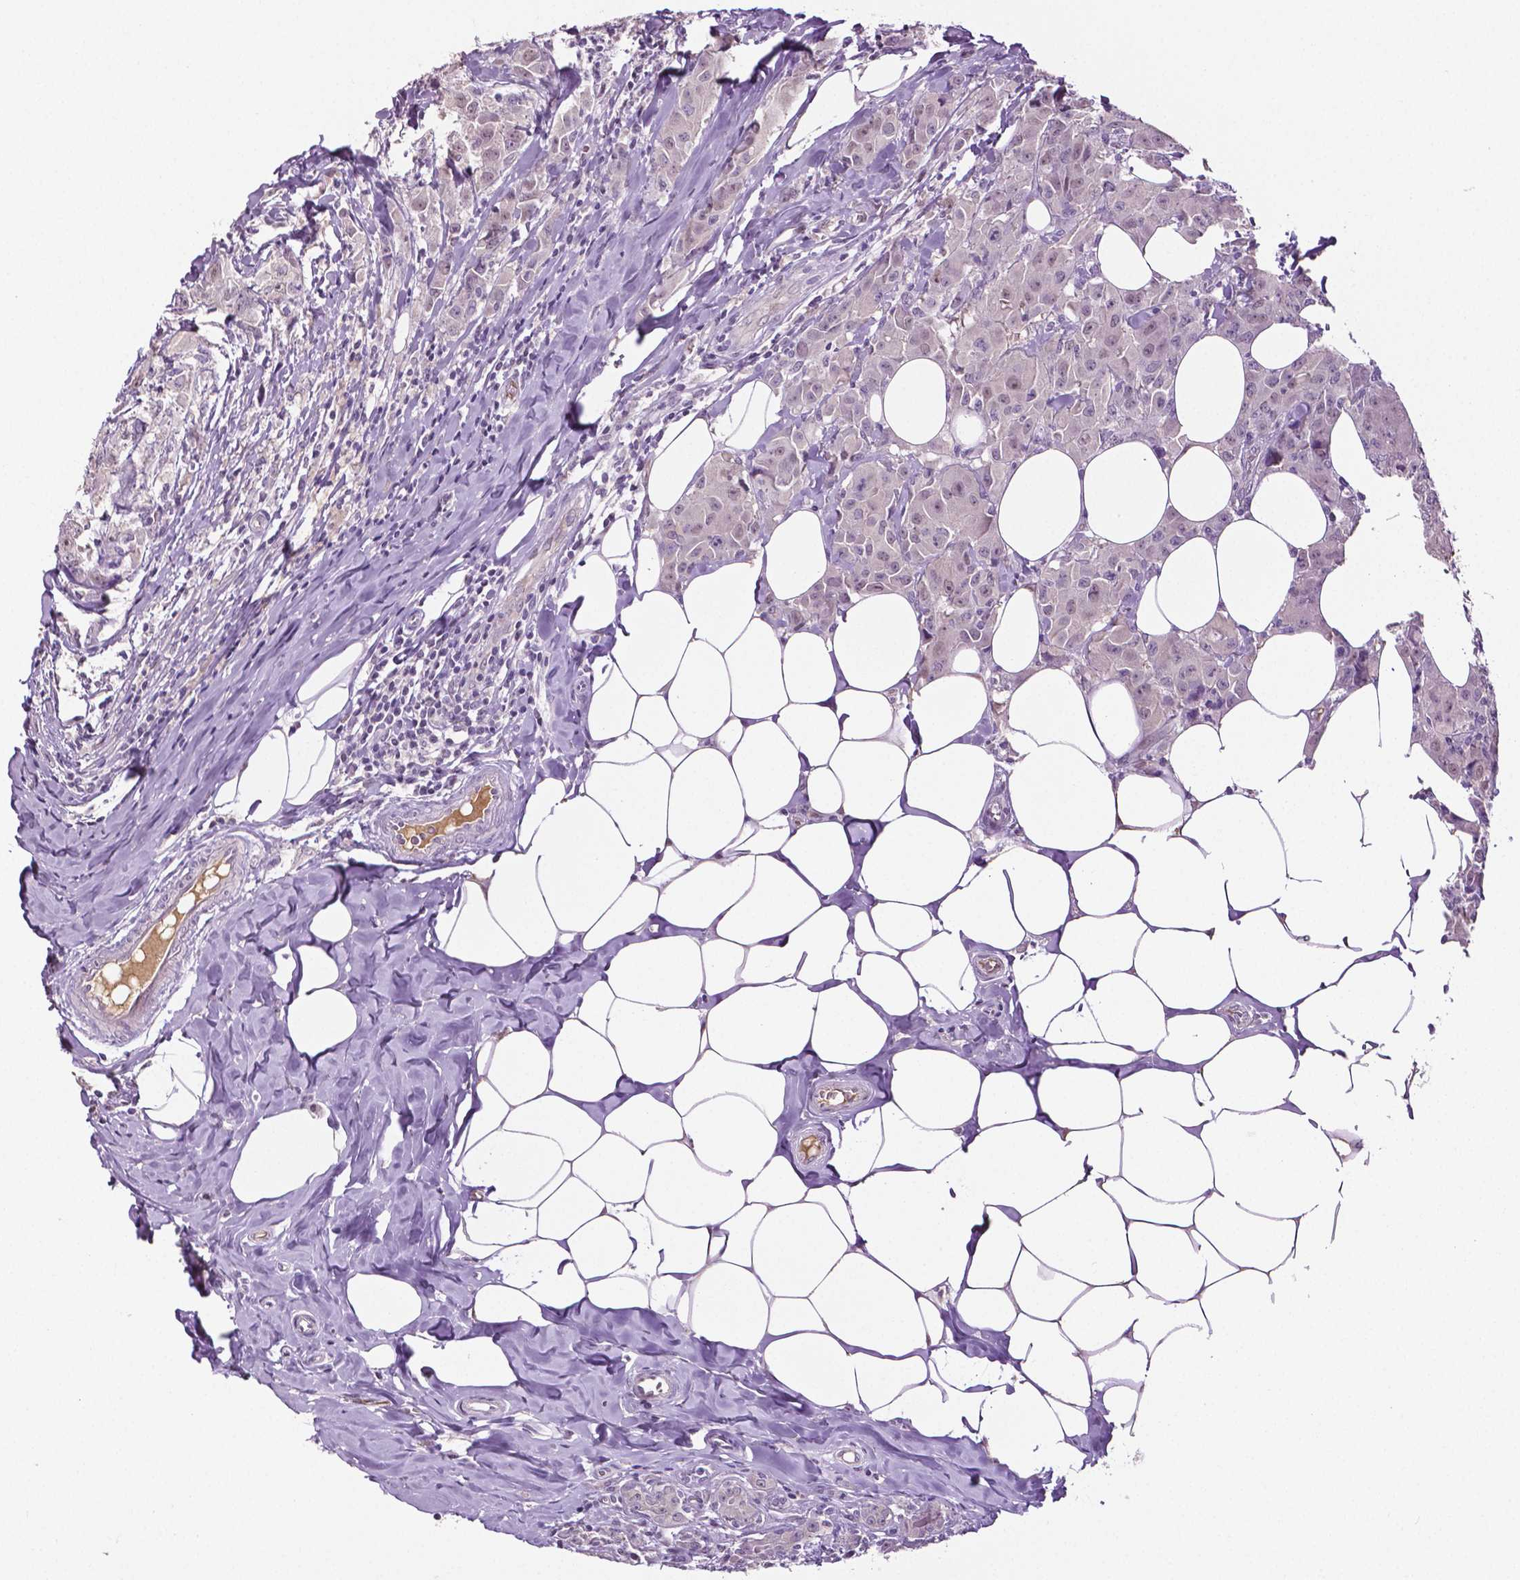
{"staining": {"intensity": "negative", "quantity": "none", "location": "none"}, "tissue": "breast cancer", "cell_type": "Tumor cells", "image_type": "cancer", "snomed": [{"axis": "morphology", "description": "Normal tissue, NOS"}, {"axis": "morphology", "description": "Duct carcinoma"}, {"axis": "topography", "description": "Breast"}], "caption": "The histopathology image demonstrates no significant staining in tumor cells of breast cancer. (DAB (3,3'-diaminobenzidine) immunohistochemistry with hematoxylin counter stain).", "gene": "PTPN5", "patient": {"sex": "female", "age": 43}}